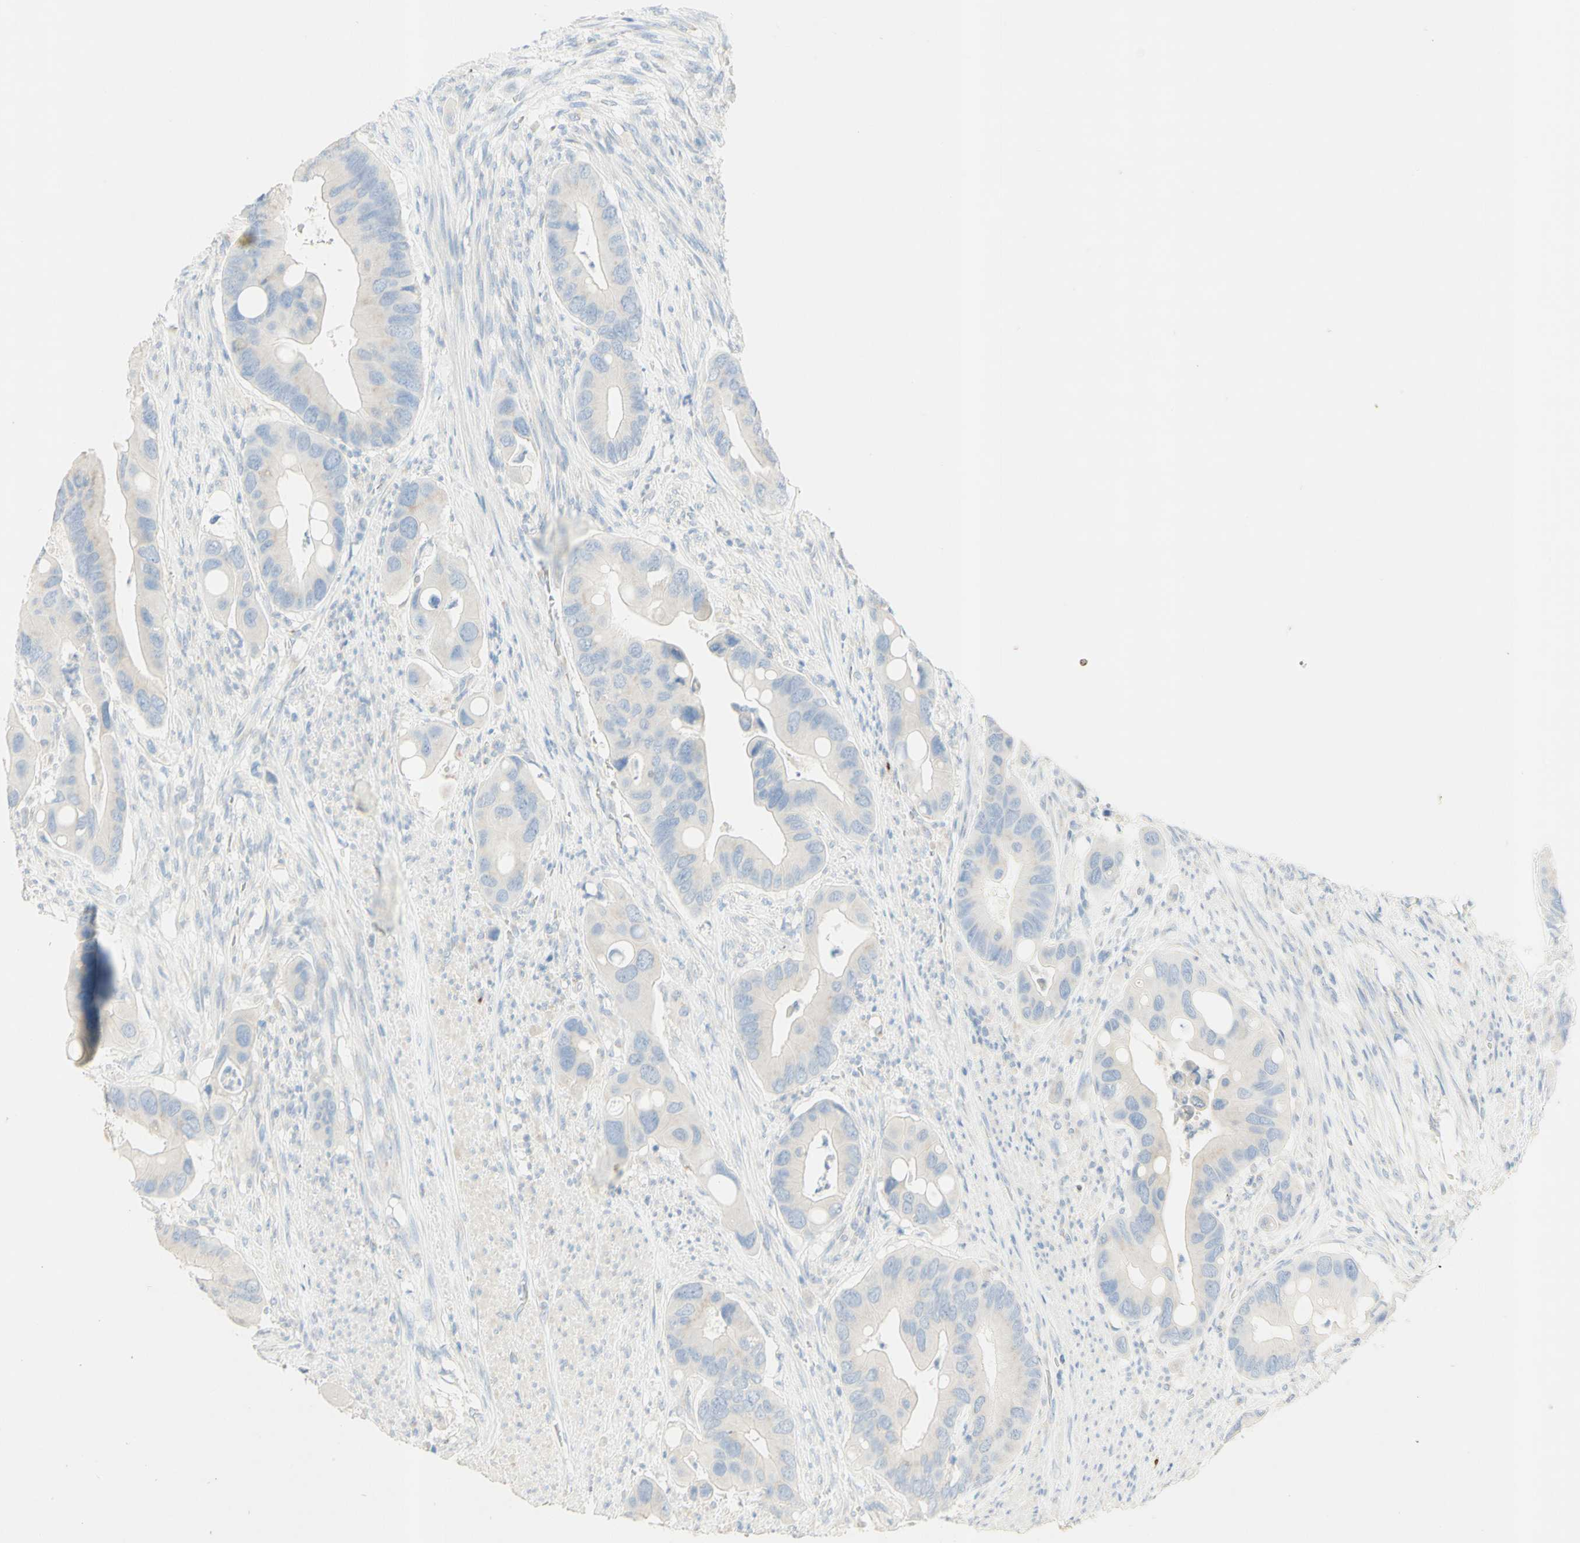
{"staining": {"intensity": "weak", "quantity": "25%-75%", "location": "cytoplasmic/membranous"}, "tissue": "colorectal cancer", "cell_type": "Tumor cells", "image_type": "cancer", "snomed": [{"axis": "morphology", "description": "Adenocarcinoma, NOS"}, {"axis": "topography", "description": "Rectum"}], "caption": "This is a histology image of immunohistochemistry (IHC) staining of colorectal cancer, which shows weak expression in the cytoplasmic/membranous of tumor cells.", "gene": "MANEA", "patient": {"sex": "female", "age": 57}}